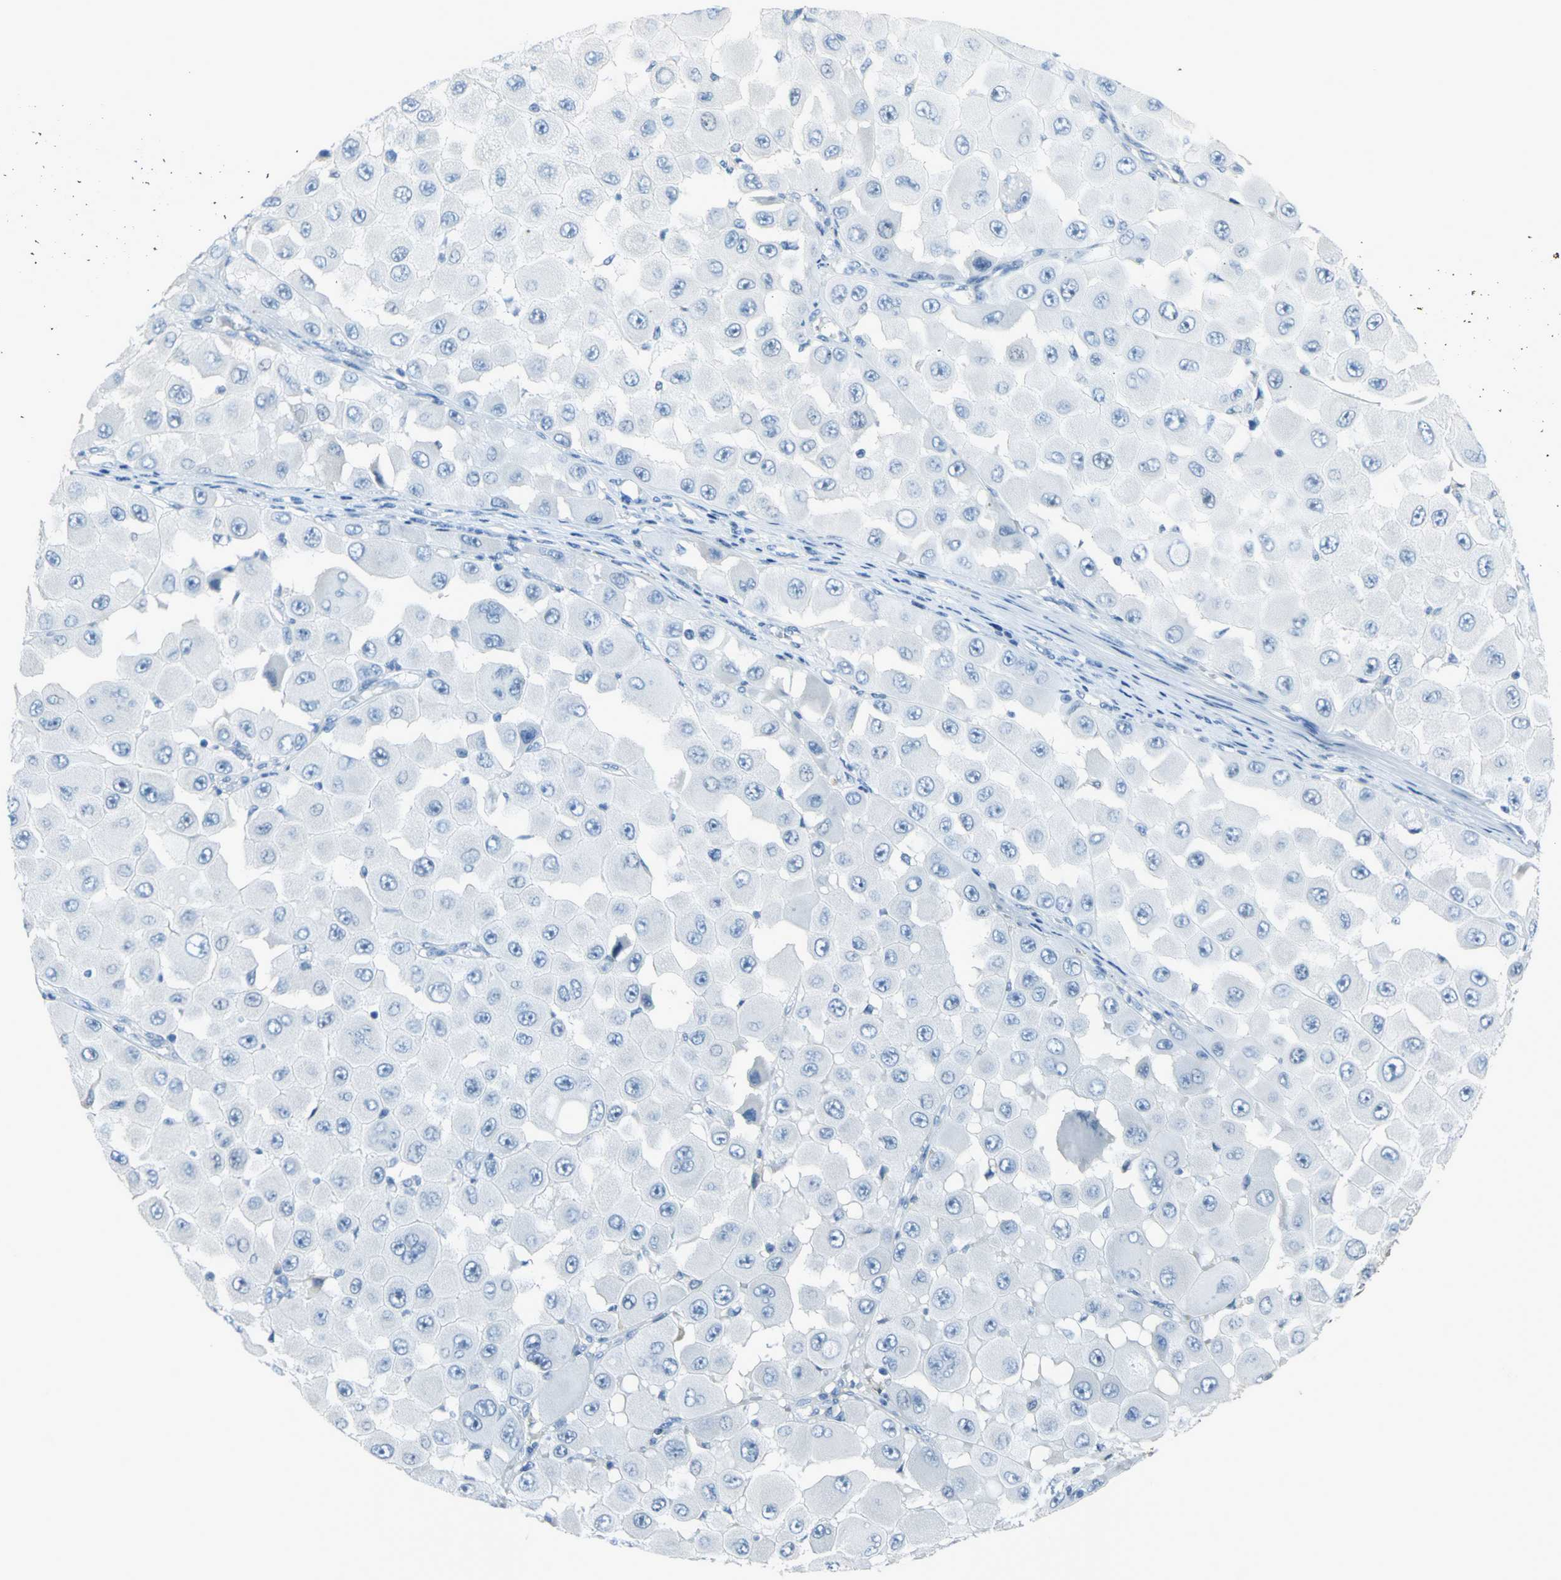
{"staining": {"intensity": "moderate", "quantity": "<25%", "location": "nuclear"}, "tissue": "melanoma", "cell_type": "Tumor cells", "image_type": "cancer", "snomed": [{"axis": "morphology", "description": "Malignant melanoma, NOS"}, {"axis": "topography", "description": "Skin"}], "caption": "Tumor cells show low levels of moderate nuclear expression in about <25% of cells in malignant melanoma.", "gene": "MCM3", "patient": {"sex": "female", "age": 81}}